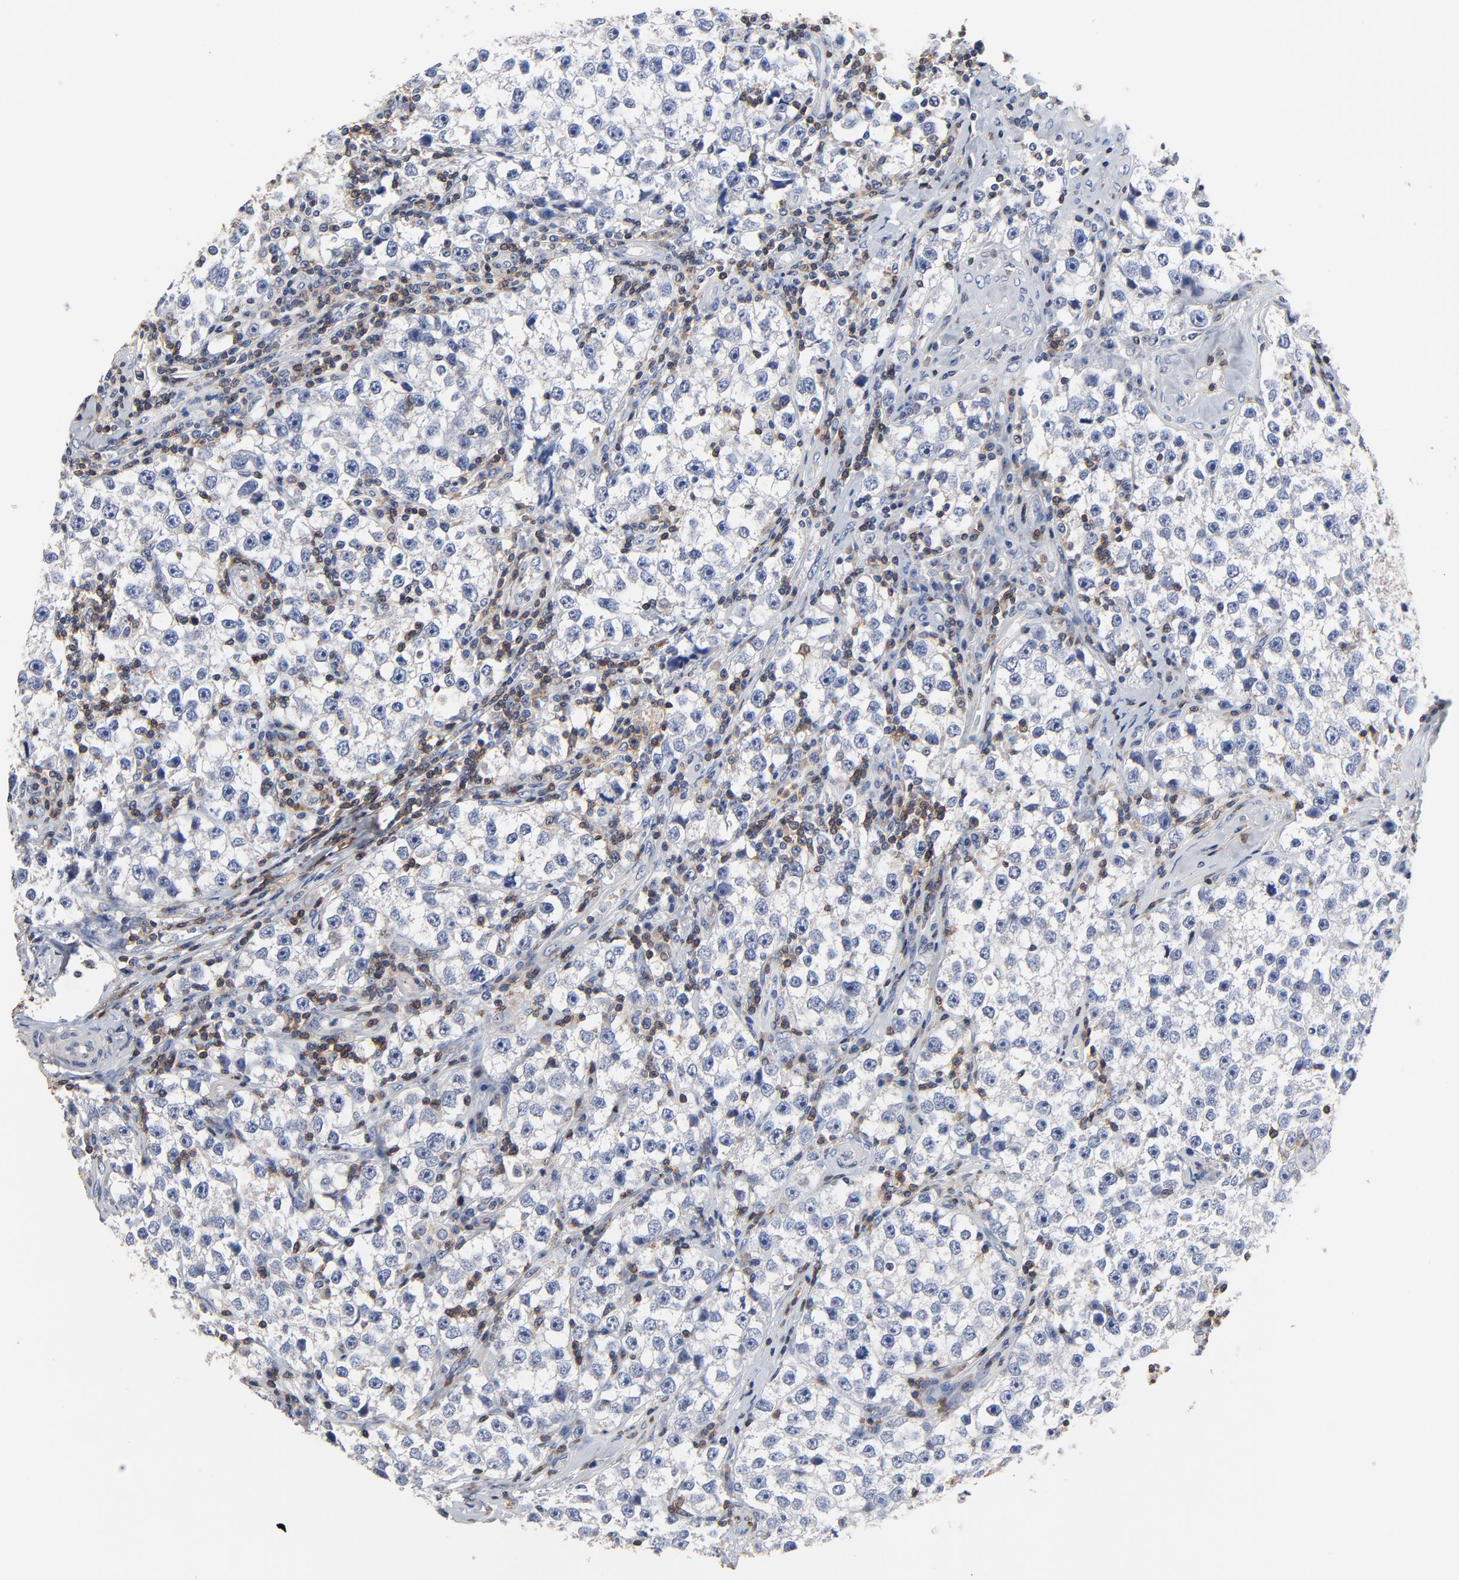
{"staining": {"intensity": "negative", "quantity": "none", "location": "none"}, "tissue": "testis cancer", "cell_type": "Tumor cells", "image_type": "cancer", "snomed": [{"axis": "morphology", "description": "Seminoma, NOS"}, {"axis": "topography", "description": "Testis"}], "caption": "Testis seminoma was stained to show a protein in brown. There is no significant staining in tumor cells. Nuclei are stained in blue.", "gene": "SKAP1", "patient": {"sex": "male", "age": 32}}